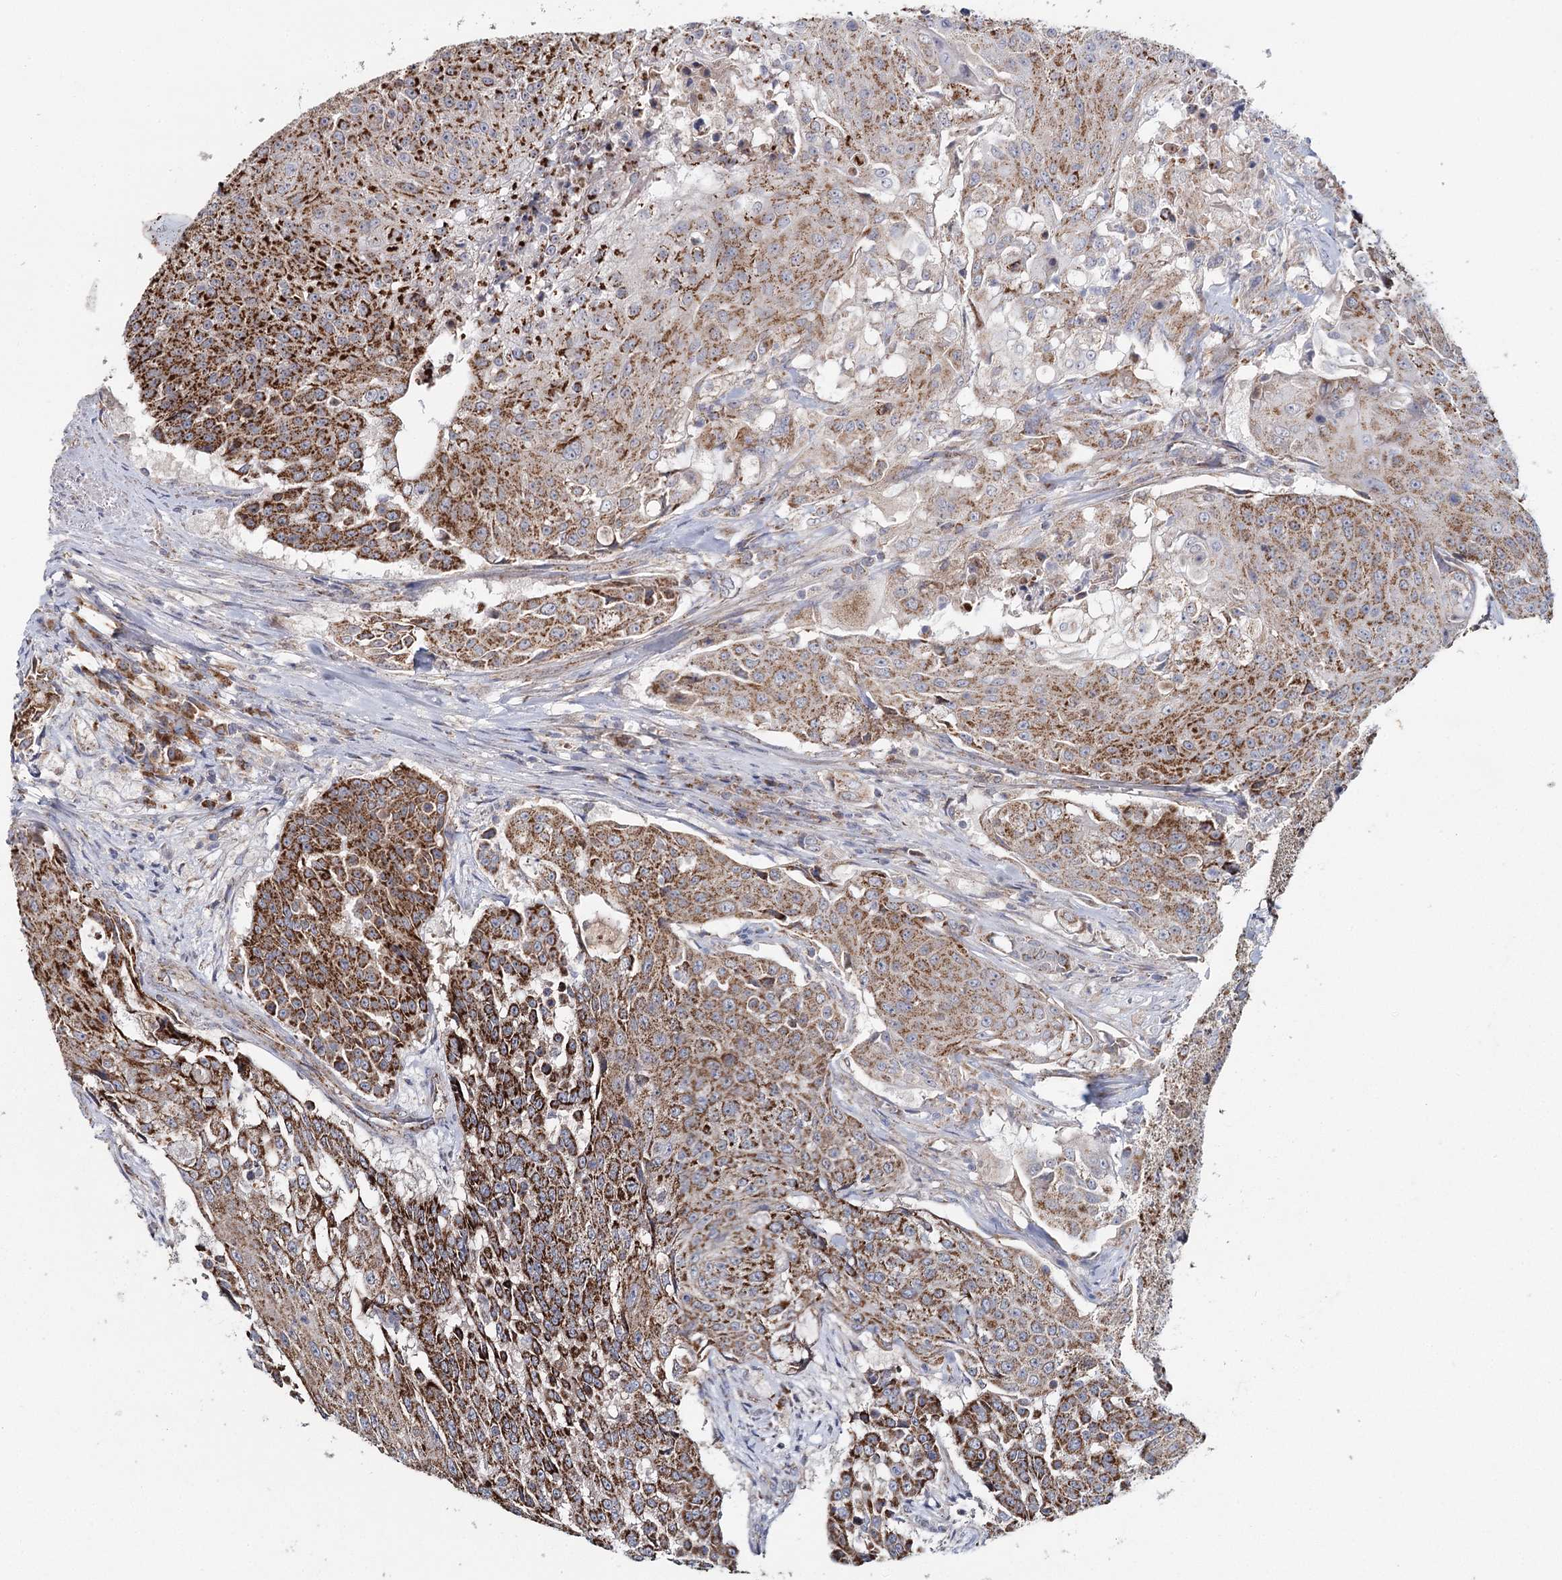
{"staining": {"intensity": "strong", "quantity": ">75%", "location": "cytoplasmic/membranous"}, "tissue": "urothelial cancer", "cell_type": "Tumor cells", "image_type": "cancer", "snomed": [{"axis": "morphology", "description": "Urothelial carcinoma, High grade"}, {"axis": "topography", "description": "Urinary bladder"}], "caption": "Tumor cells display high levels of strong cytoplasmic/membranous expression in approximately >75% of cells in urothelial carcinoma (high-grade).", "gene": "MRPL44", "patient": {"sex": "female", "age": 63}}